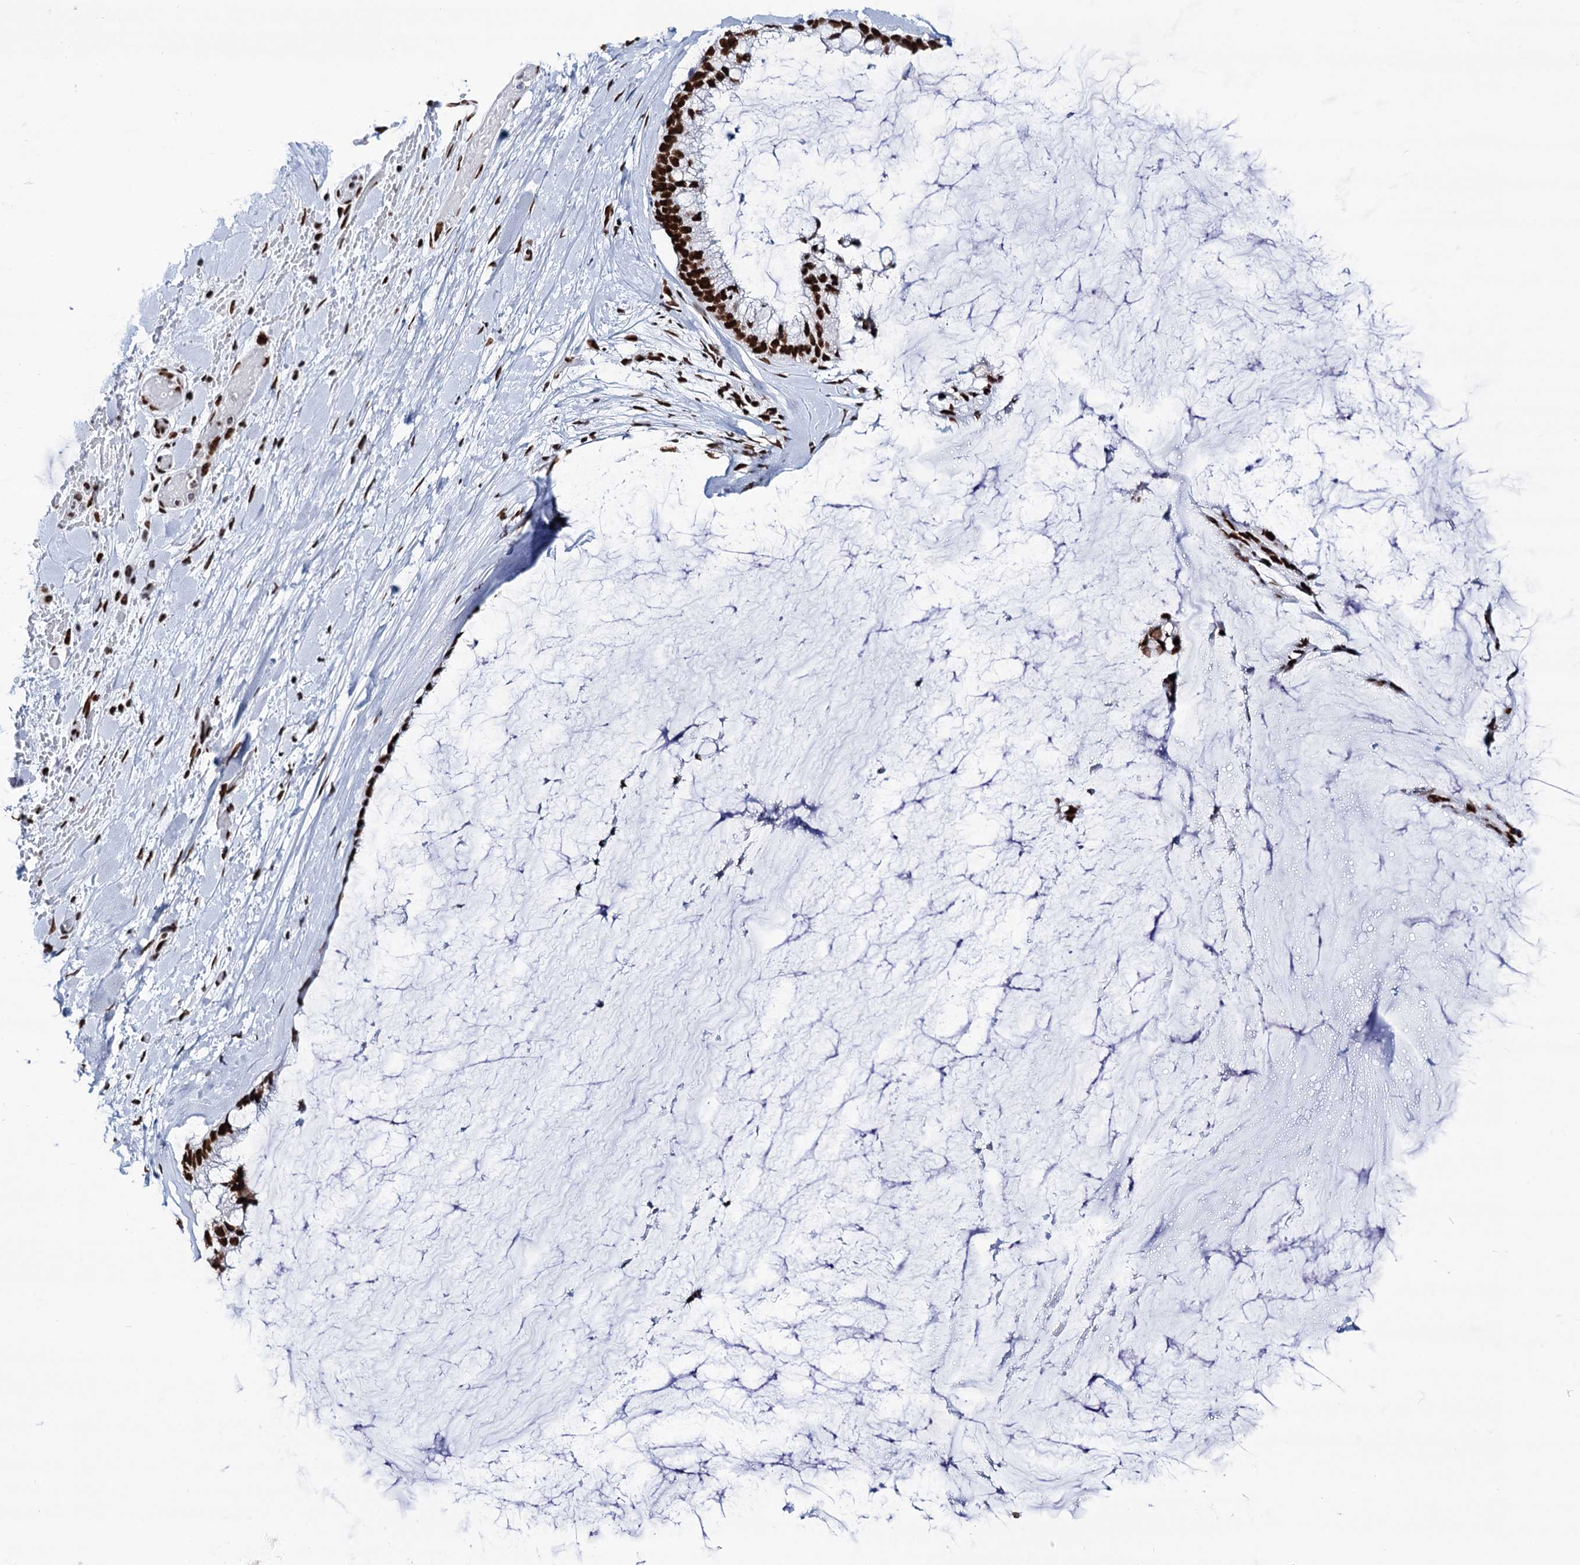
{"staining": {"intensity": "strong", "quantity": ">75%", "location": "nuclear"}, "tissue": "ovarian cancer", "cell_type": "Tumor cells", "image_type": "cancer", "snomed": [{"axis": "morphology", "description": "Cystadenocarcinoma, mucinous, NOS"}, {"axis": "topography", "description": "Ovary"}], "caption": "A micrograph of human ovarian mucinous cystadenocarcinoma stained for a protein reveals strong nuclear brown staining in tumor cells.", "gene": "MATR3", "patient": {"sex": "female", "age": 39}}